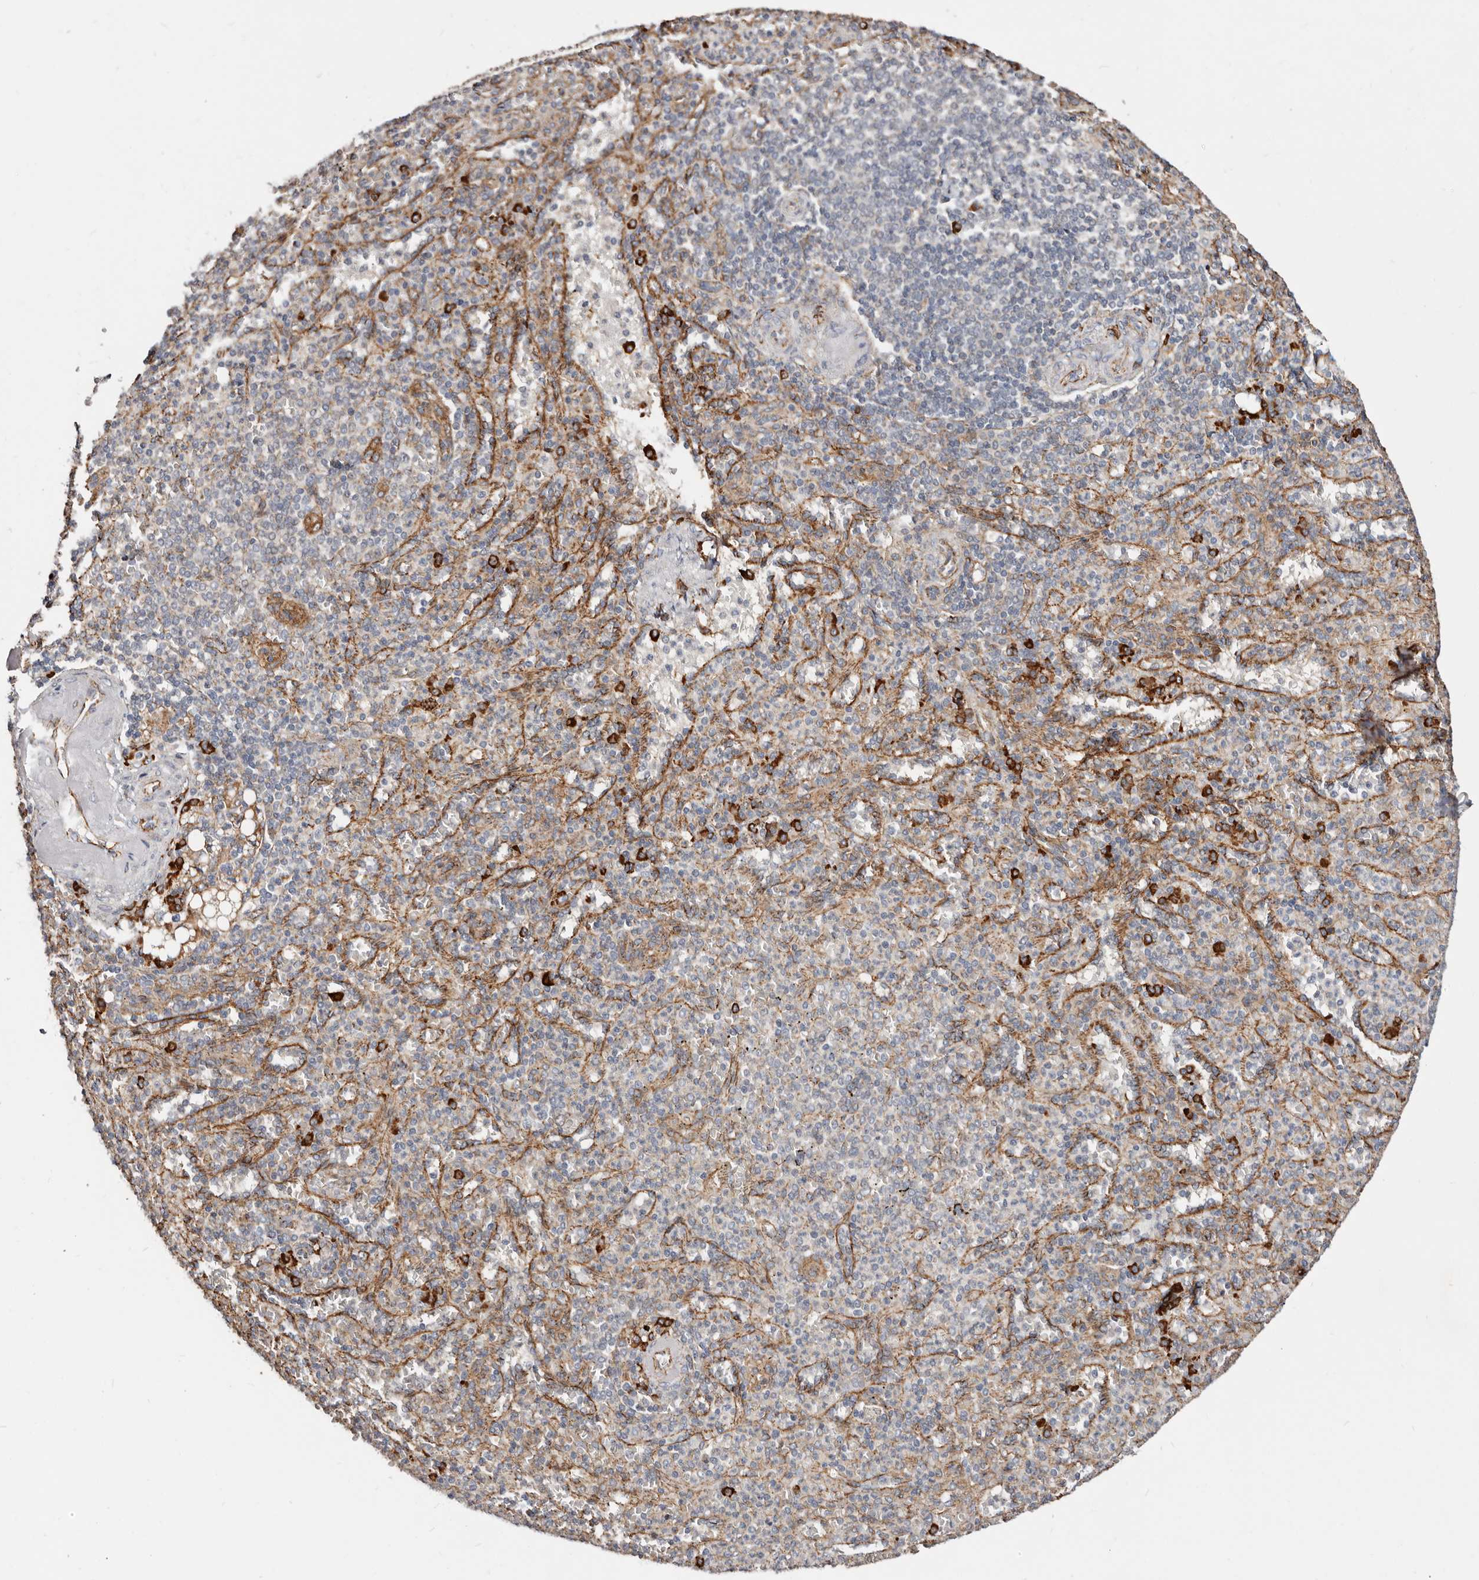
{"staining": {"intensity": "negative", "quantity": "none", "location": "none"}, "tissue": "spleen", "cell_type": "Cells in red pulp", "image_type": "normal", "snomed": [{"axis": "morphology", "description": "Normal tissue, NOS"}, {"axis": "topography", "description": "Spleen"}], "caption": "The immunohistochemistry image has no significant expression in cells in red pulp of spleen.", "gene": "CTNNB1", "patient": {"sex": "female", "age": 74}}